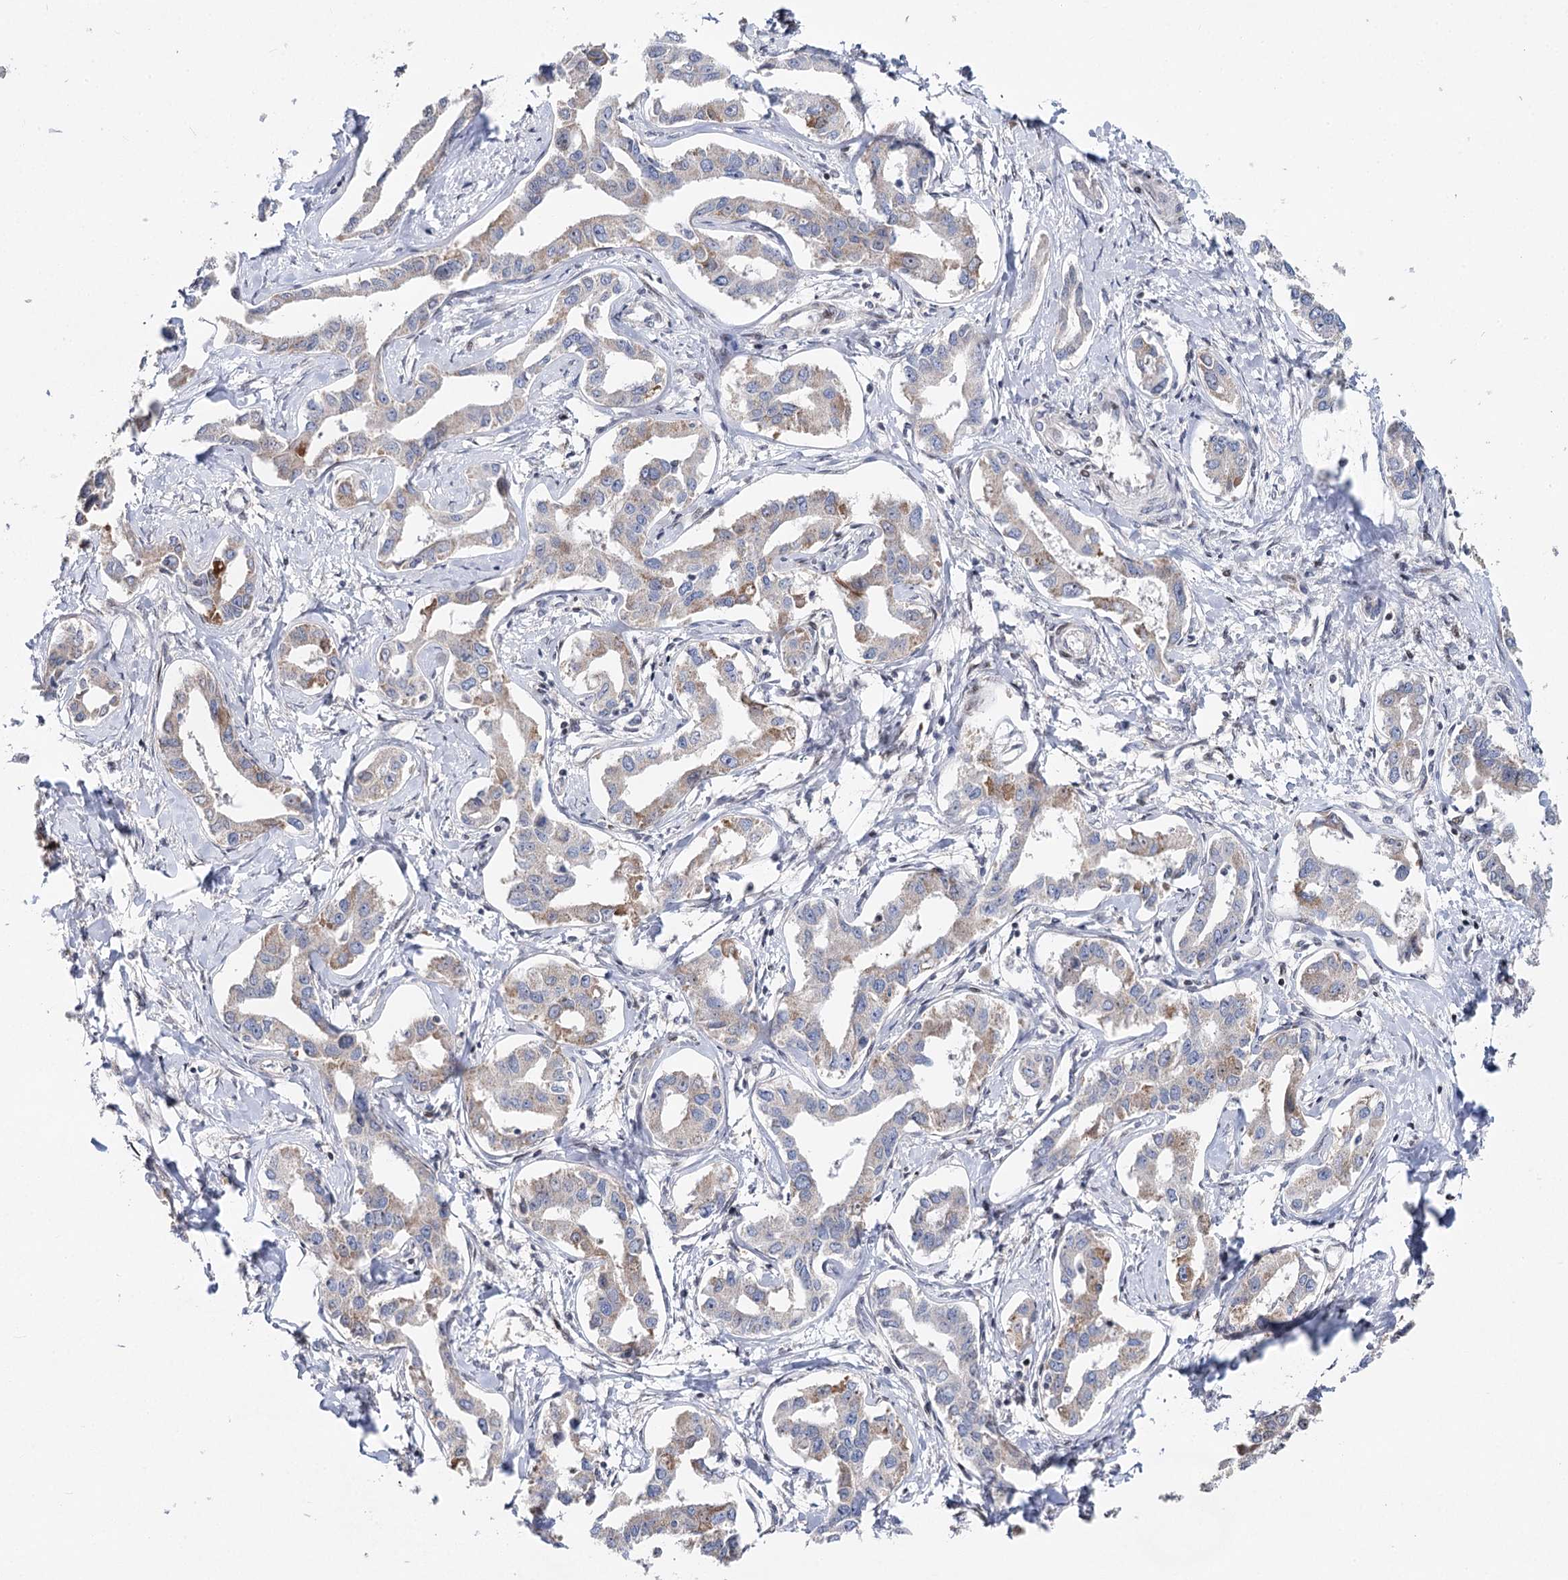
{"staining": {"intensity": "weak", "quantity": "25%-75%", "location": "cytoplasmic/membranous"}, "tissue": "liver cancer", "cell_type": "Tumor cells", "image_type": "cancer", "snomed": [{"axis": "morphology", "description": "Cholangiocarcinoma"}, {"axis": "topography", "description": "Liver"}], "caption": "Protein analysis of liver cholangiocarcinoma tissue demonstrates weak cytoplasmic/membranous staining in approximately 25%-75% of tumor cells.", "gene": "PTGR1", "patient": {"sex": "male", "age": 59}}